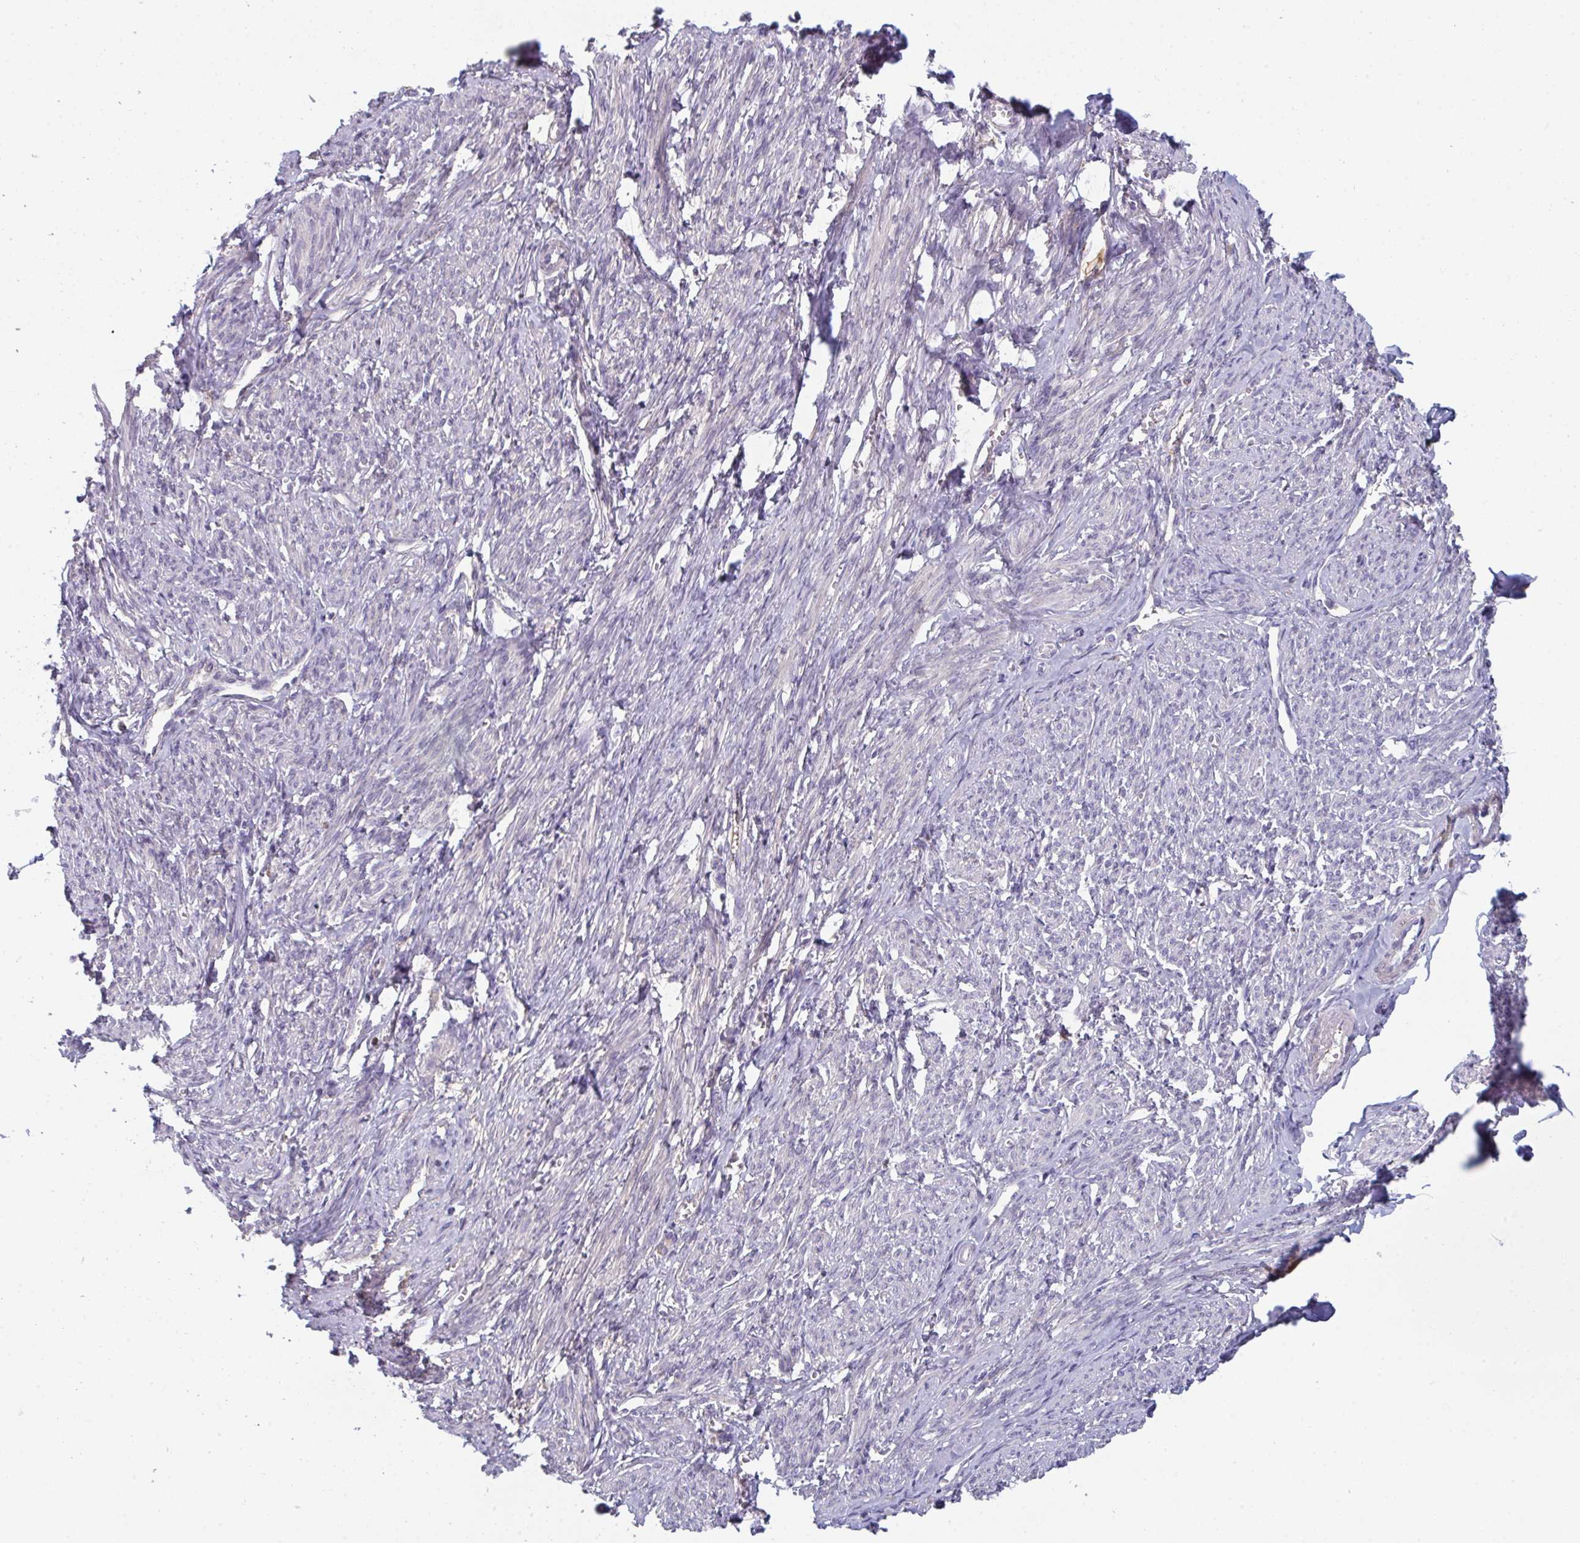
{"staining": {"intensity": "negative", "quantity": "none", "location": "none"}, "tissue": "smooth muscle", "cell_type": "Smooth muscle cells", "image_type": "normal", "snomed": [{"axis": "morphology", "description": "Normal tissue, NOS"}, {"axis": "topography", "description": "Smooth muscle"}], "caption": "Benign smooth muscle was stained to show a protein in brown. There is no significant positivity in smooth muscle cells.", "gene": "HGFAC", "patient": {"sex": "female", "age": 65}}